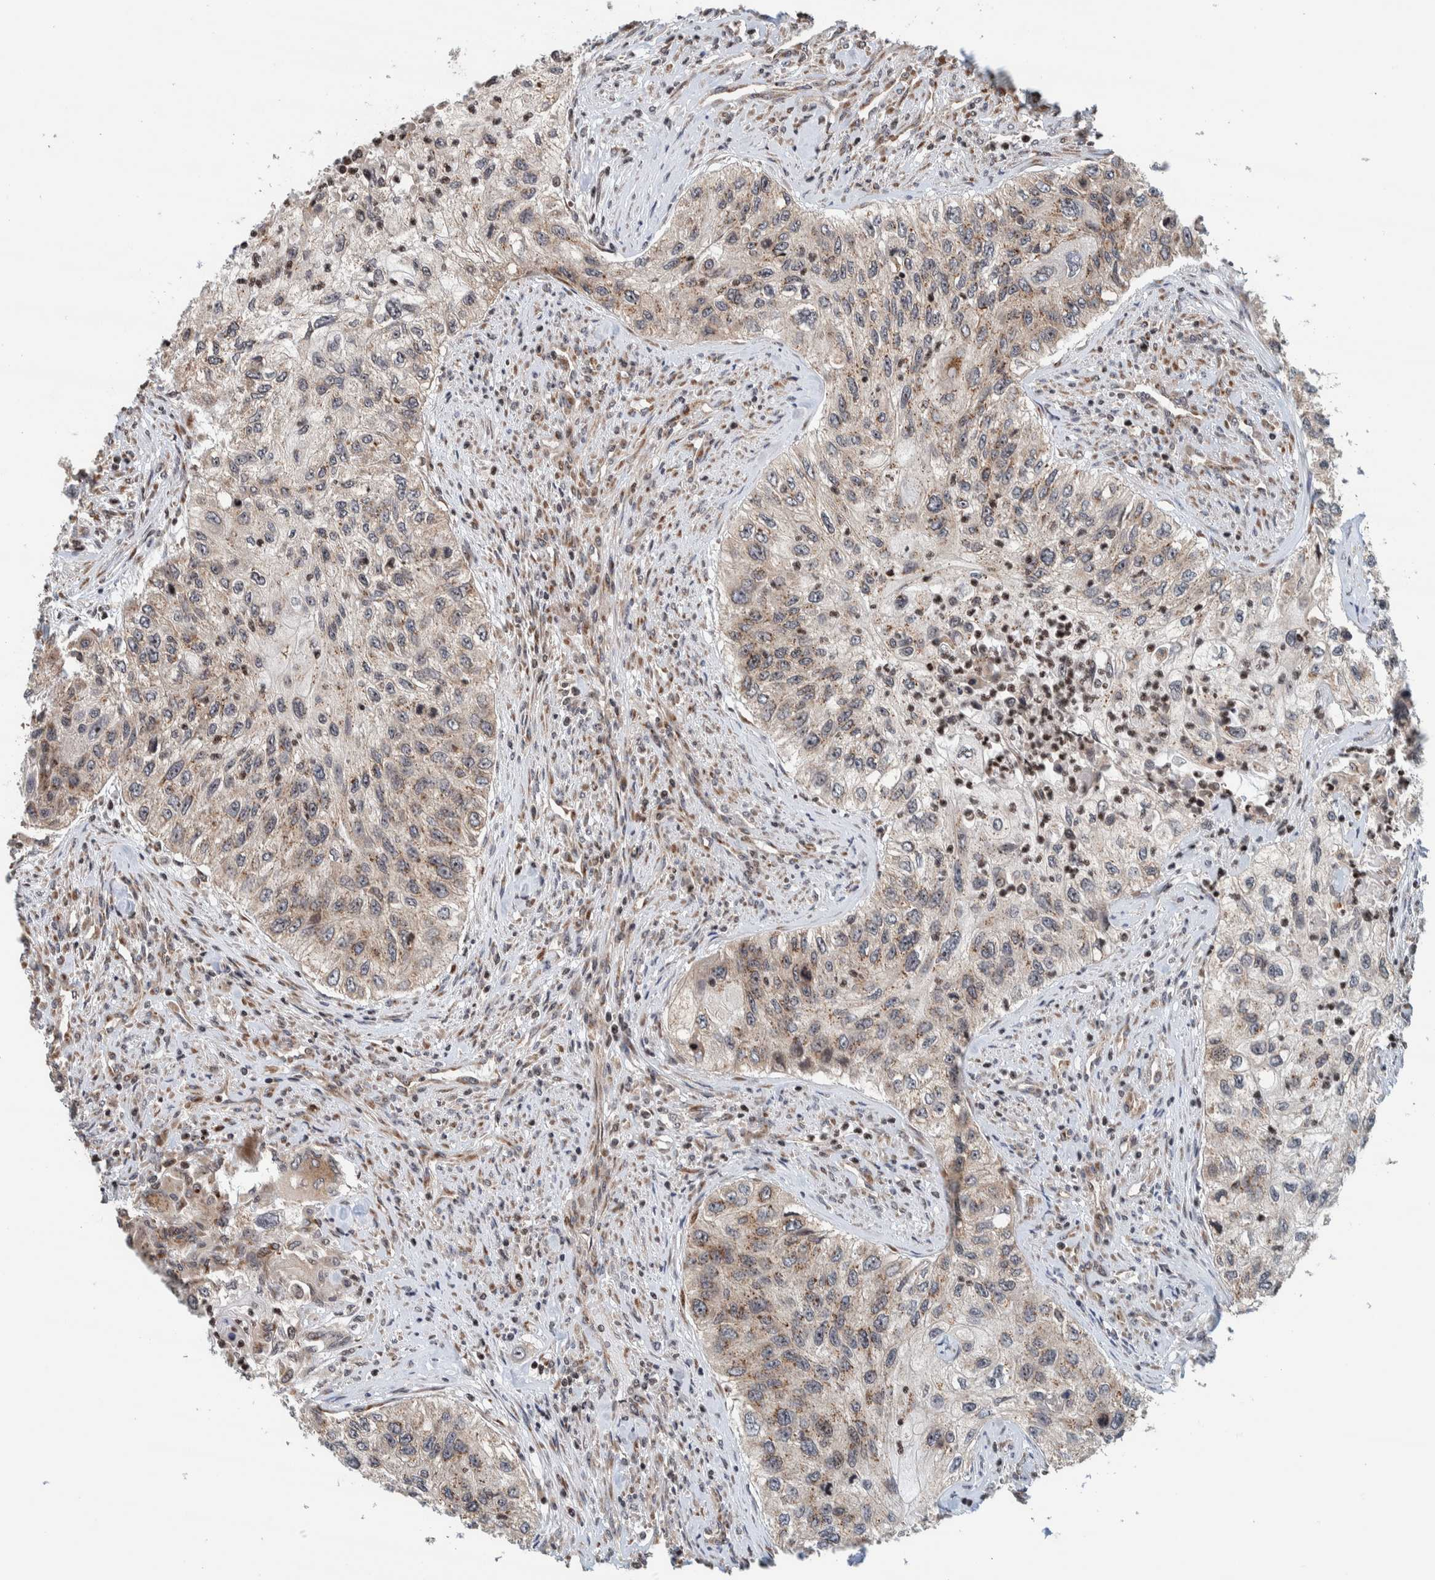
{"staining": {"intensity": "weak", "quantity": "25%-75%", "location": "cytoplasmic/membranous"}, "tissue": "urothelial cancer", "cell_type": "Tumor cells", "image_type": "cancer", "snomed": [{"axis": "morphology", "description": "Urothelial carcinoma, High grade"}, {"axis": "topography", "description": "Urinary bladder"}], "caption": "A brown stain shows weak cytoplasmic/membranous positivity of a protein in high-grade urothelial carcinoma tumor cells.", "gene": "CCDC182", "patient": {"sex": "female", "age": 60}}